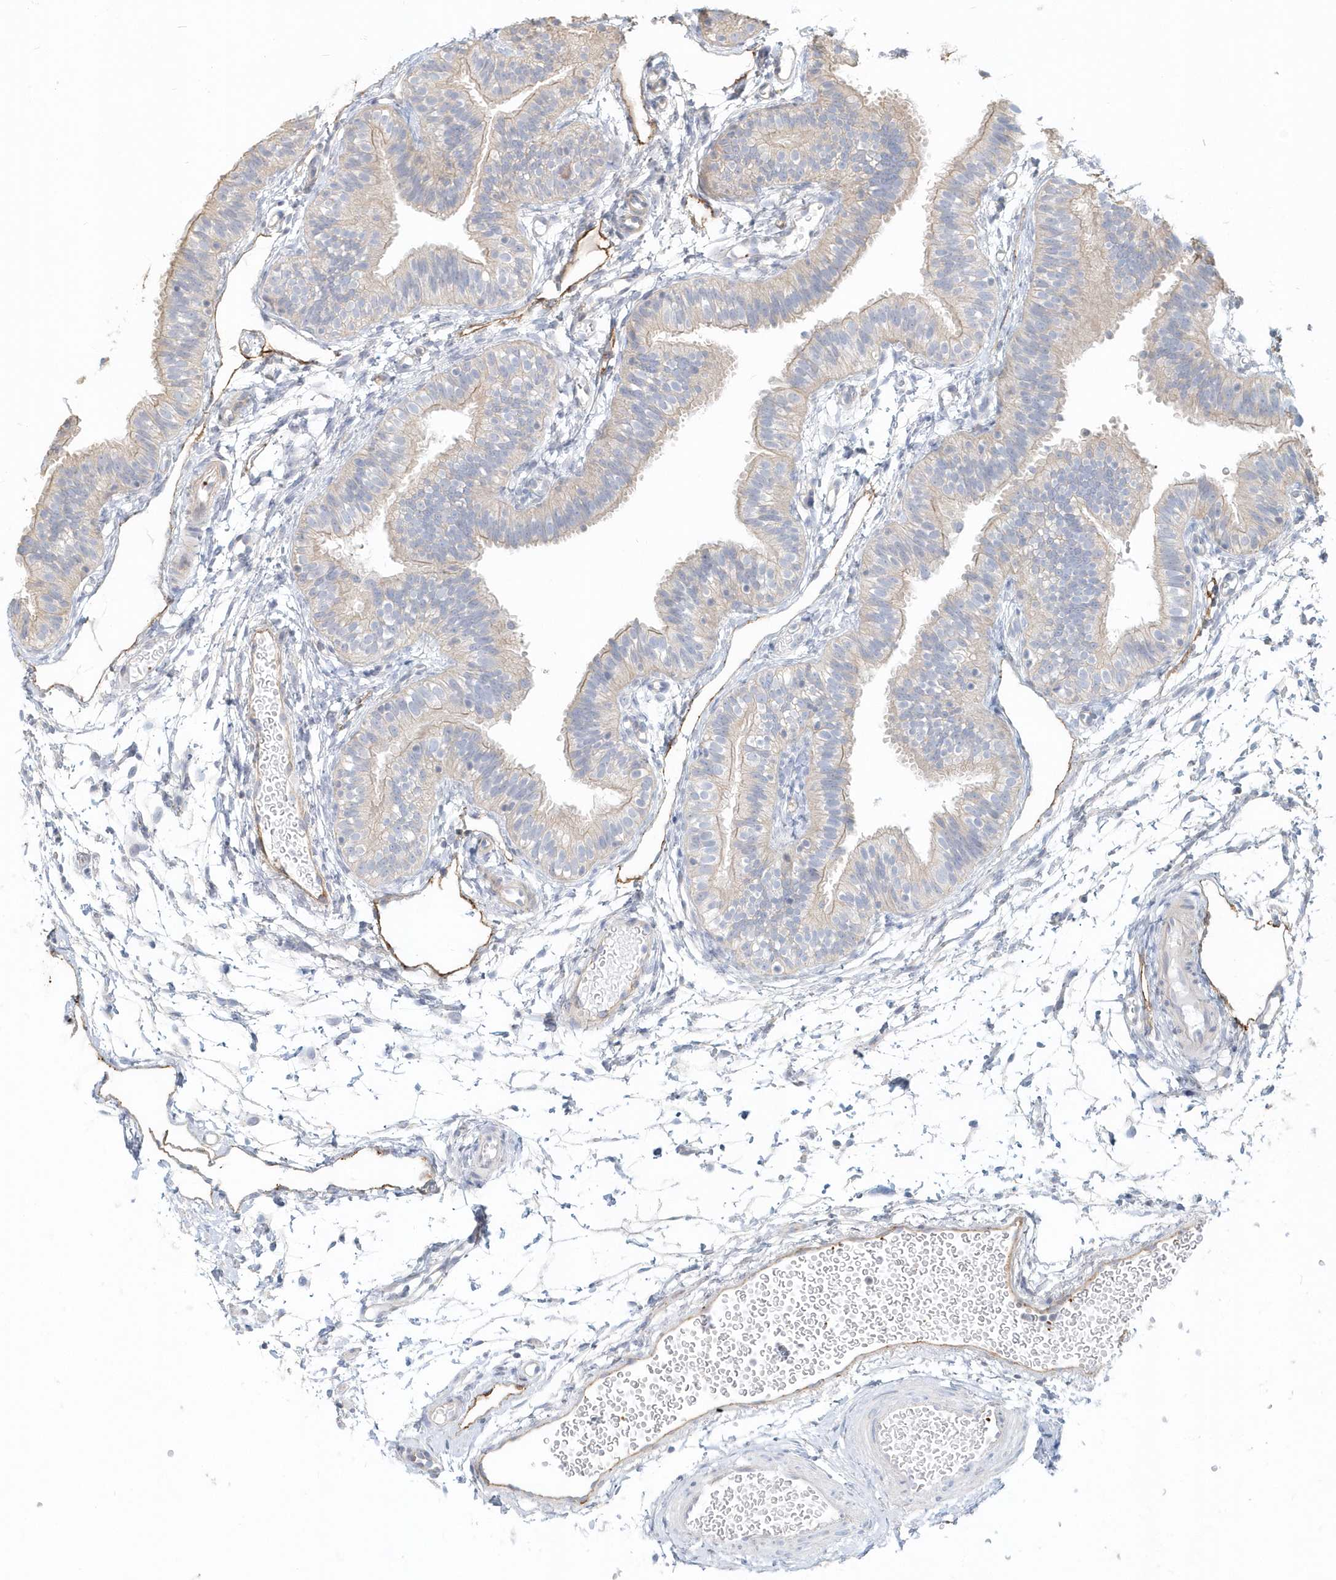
{"staining": {"intensity": "weak", "quantity": "<25%", "location": "cytoplasmic/membranous"}, "tissue": "fallopian tube", "cell_type": "Glandular cells", "image_type": "normal", "snomed": [{"axis": "morphology", "description": "Normal tissue, NOS"}, {"axis": "topography", "description": "Fallopian tube"}], "caption": "This is an immunohistochemistry (IHC) image of normal fallopian tube. There is no staining in glandular cells.", "gene": "MMRN1", "patient": {"sex": "female", "age": 35}}